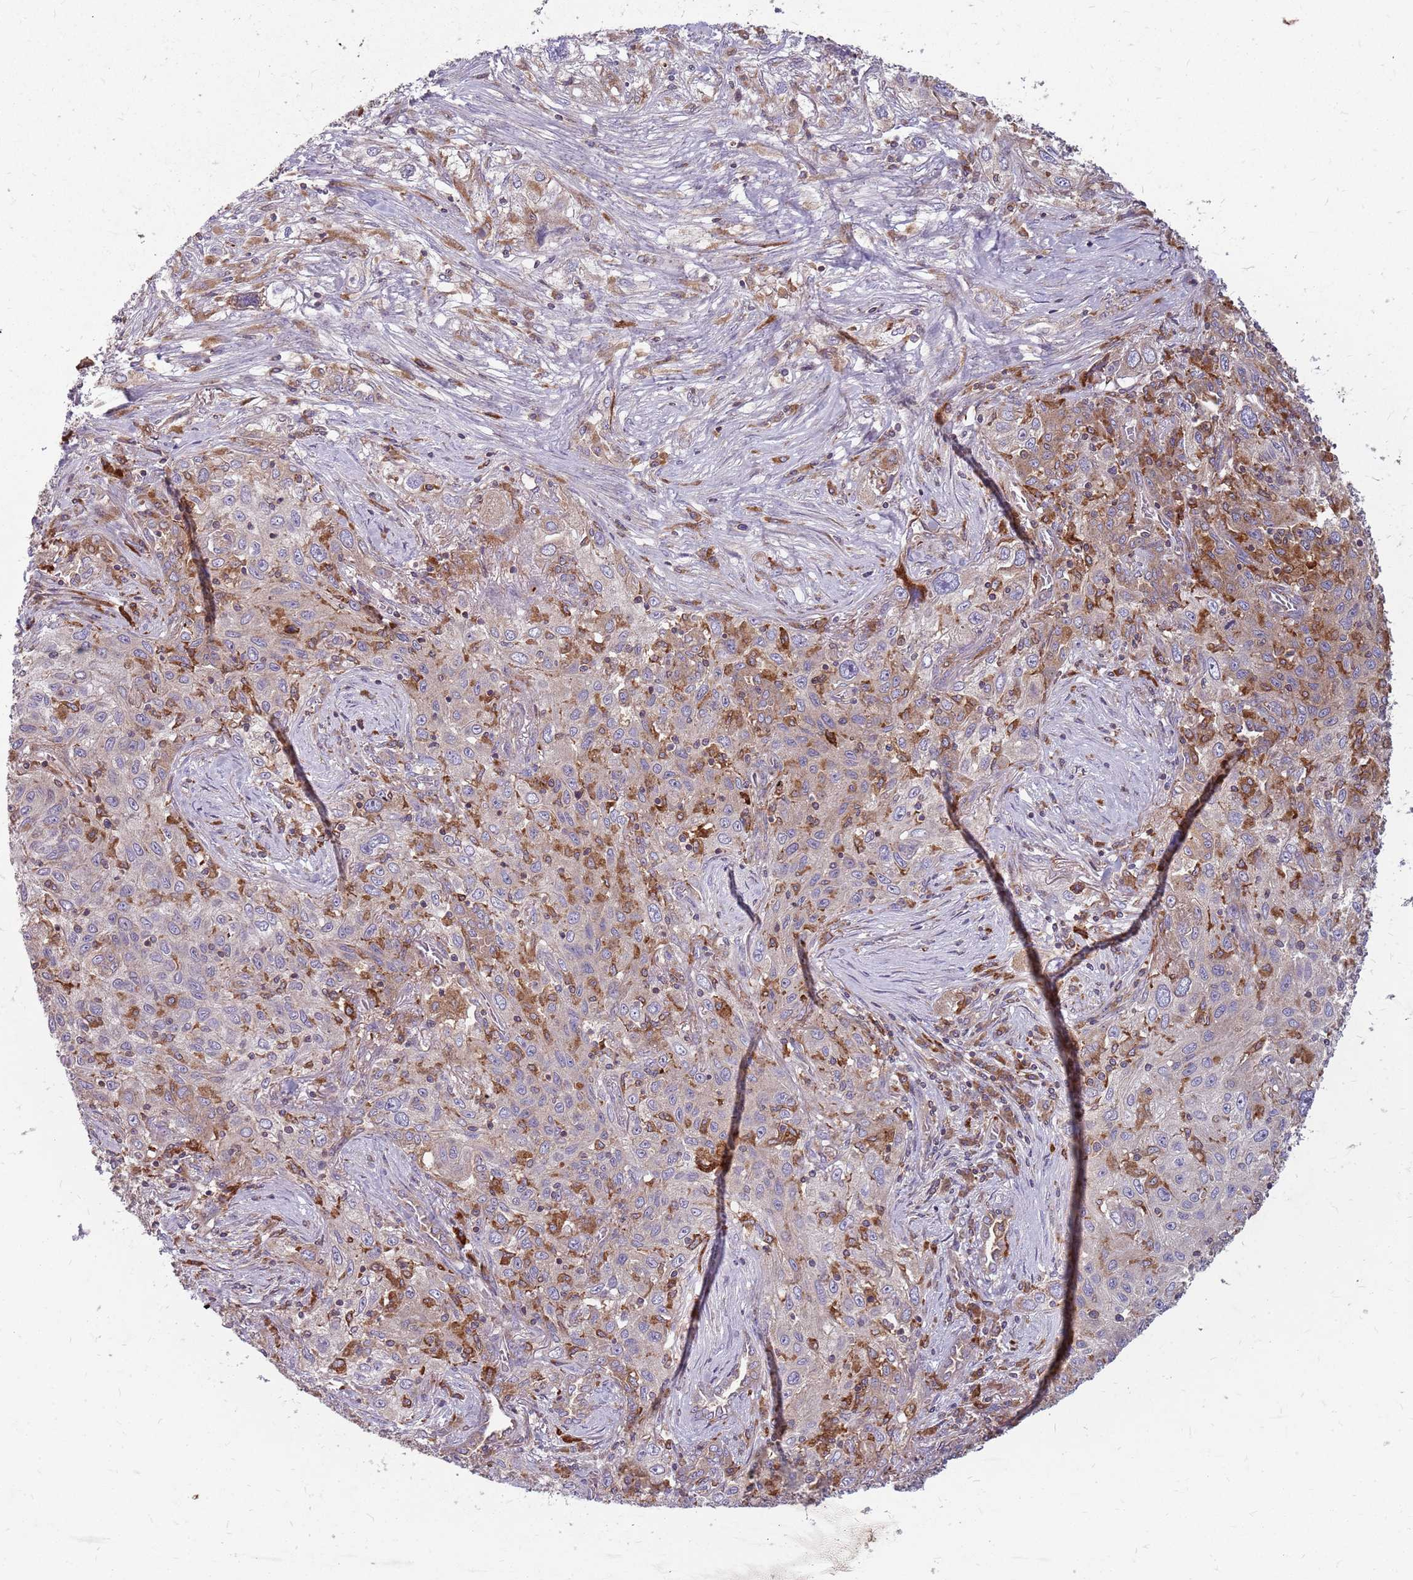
{"staining": {"intensity": "moderate", "quantity": "<25%", "location": "cytoplasmic/membranous"}, "tissue": "lung cancer", "cell_type": "Tumor cells", "image_type": "cancer", "snomed": [{"axis": "morphology", "description": "Squamous cell carcinoma, NOS"}, {"axis": "topography", "description": "Lung"}], "caption": "IHC of human squamous cell carcinoma (lung) exhibits low levels of moderate cytoplasmic/membranous staining in about <25% of tumor cells. (DAB (3,3'-diaminobenzidine) IHC with brightfield microscopy, high magnification).", "gene": "NME4", "patient": {"sex": "female", "age": 69}}